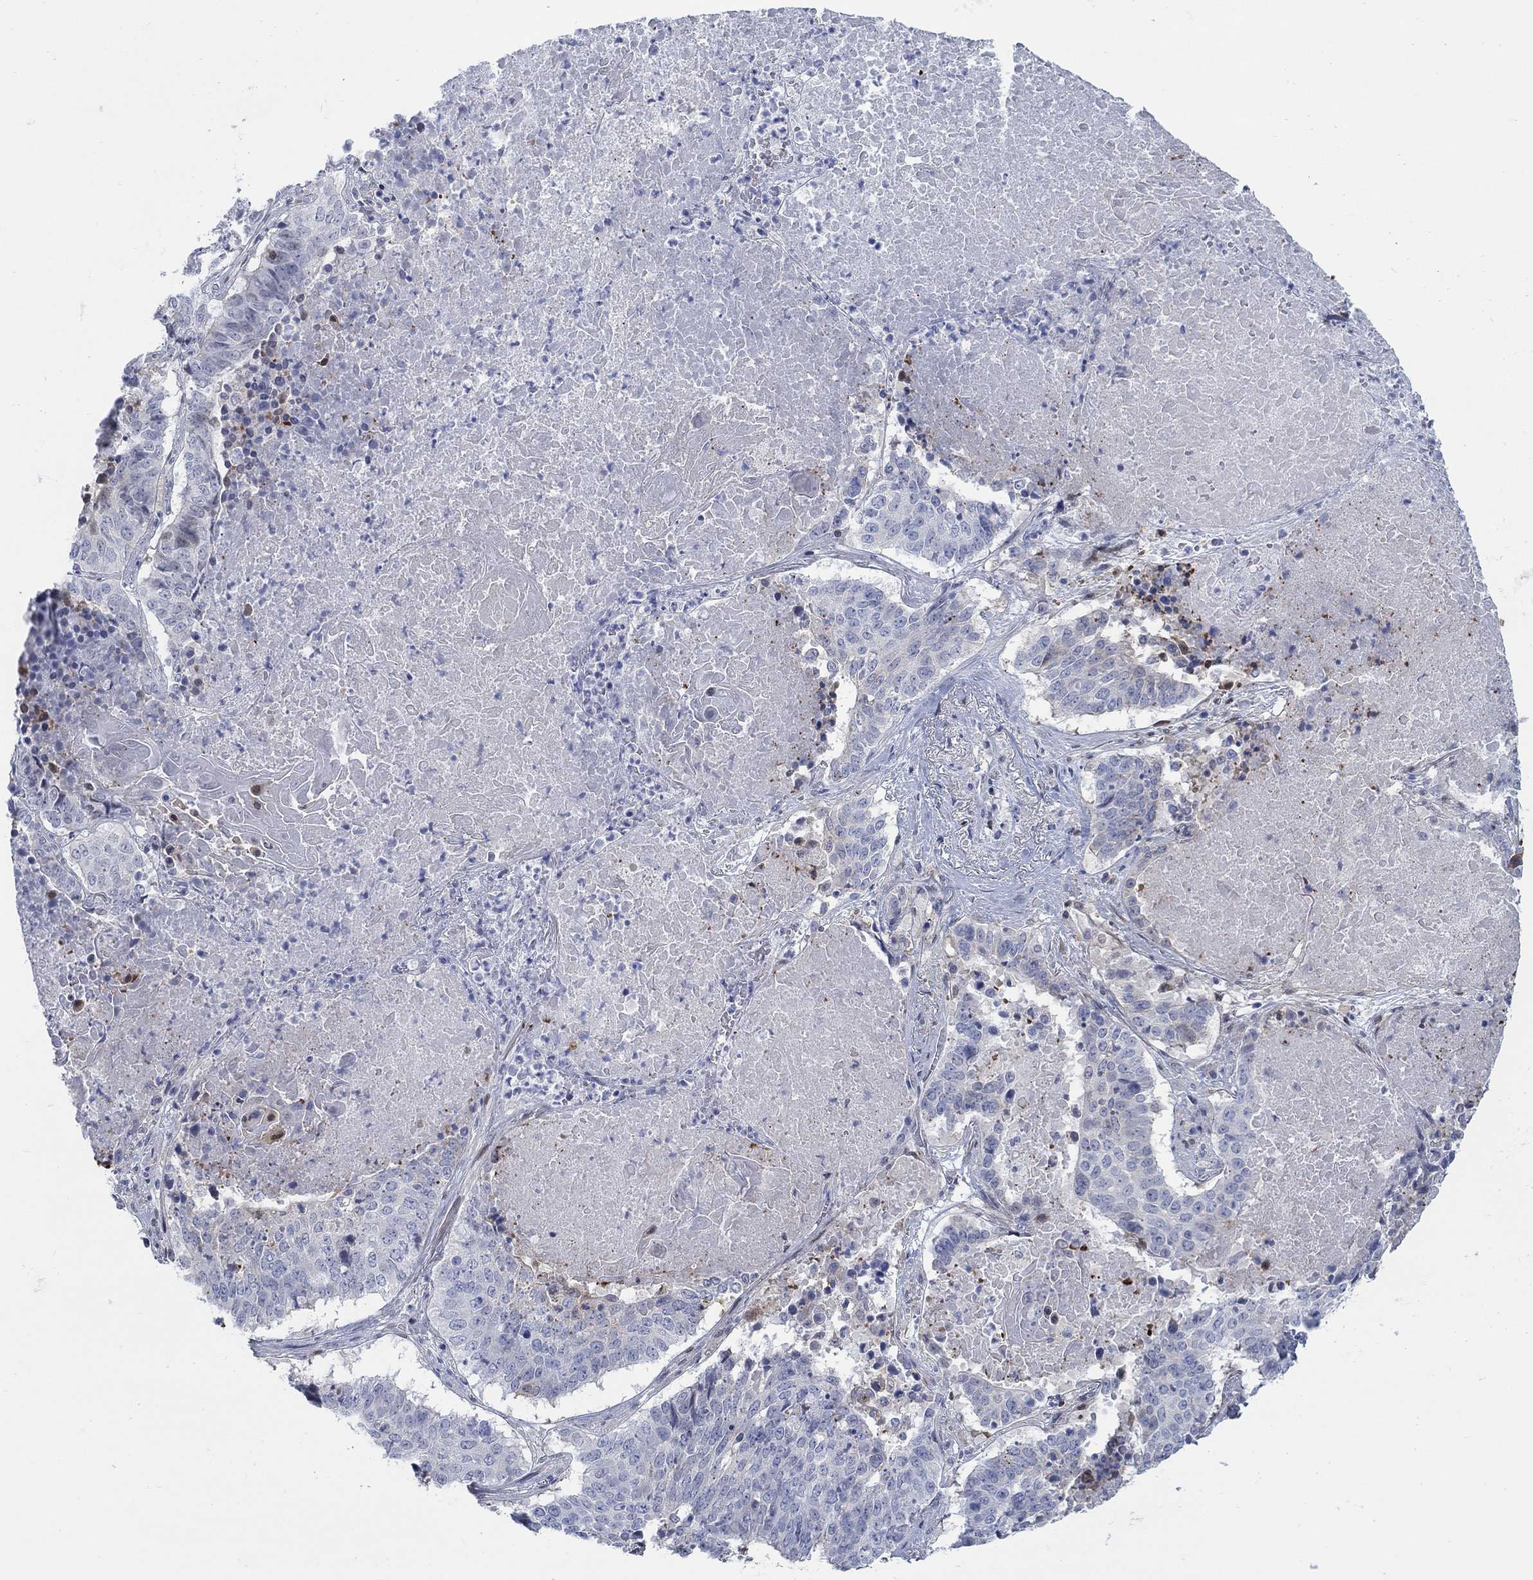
{"staining": {"intensity": "negative", "quantity": "none", "location": "none"}, "tissue": "lung cancer", "cell_type": "Tumor cells", "image_type": "cancer", "snomed": [{"axis": "morphology", "description": "Squamous cell carcinoma, NOS"}, {"axis": "topography", "description": "Lung"}], "caption": "This is a image of IHC staining of lung cancer, which shows no positivity in tumor cells.", "gene": "MYO3A", "patient": {"sex": "male", "age": 64}}